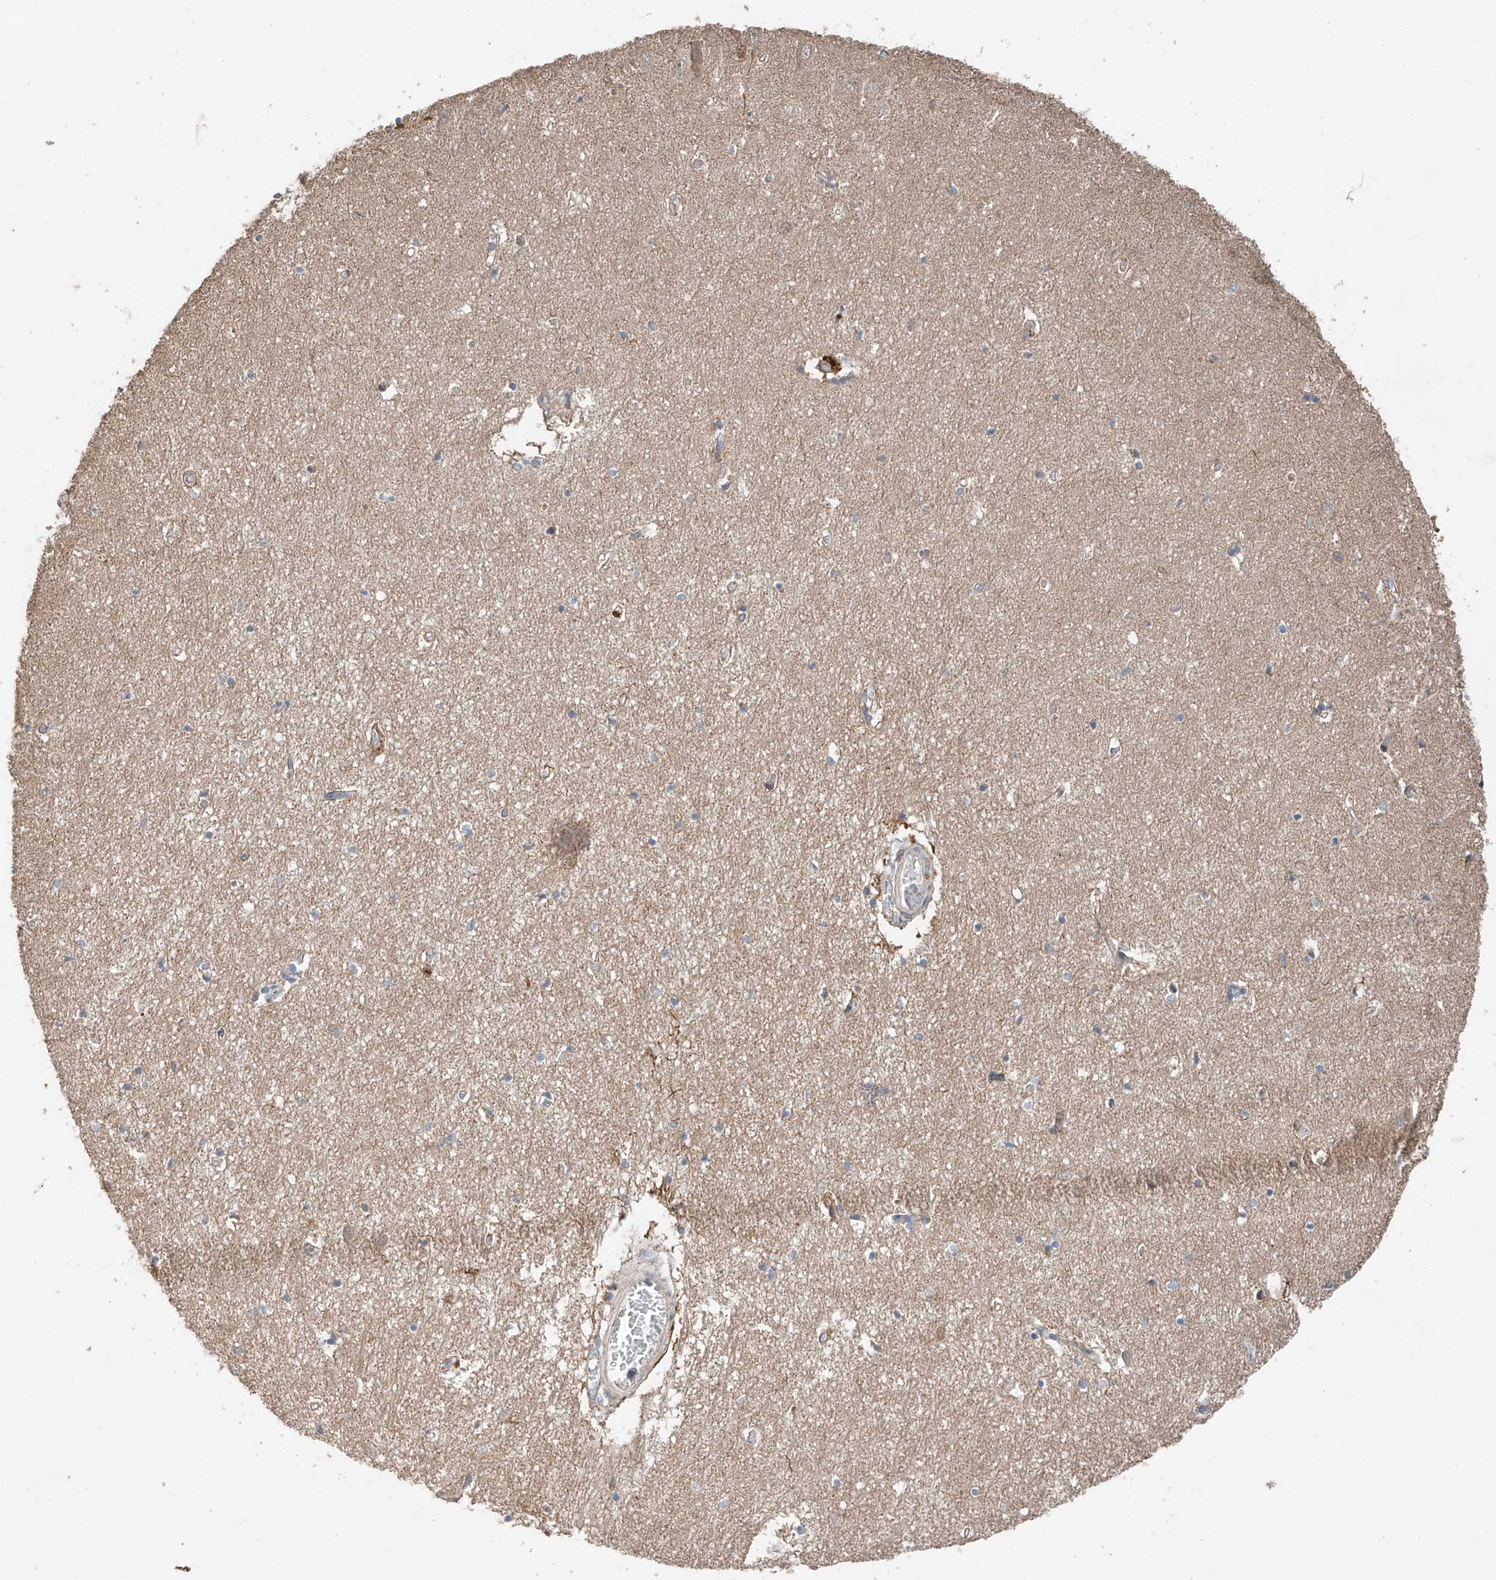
{"staining": {"intensity": "negative", "quantity": "none", "location": "none"}, "tissue": "hippocampus", "cell_type": "Glial cells", "image_type": "normal", "snomed": [{"axis": "morphology", "description": "Normal tissue, NOS"}, {"axis": "topography", "description": "Hippocampus"}], "caption": "This image is of unremarkable hippocampus stained with immunohistochemistry to label a protein in brown with the nuclei are counter-stained blue. There is no staining in glial cells.", "gene": "AP4B1", "patient": {"sex": "female", "age": 64}}